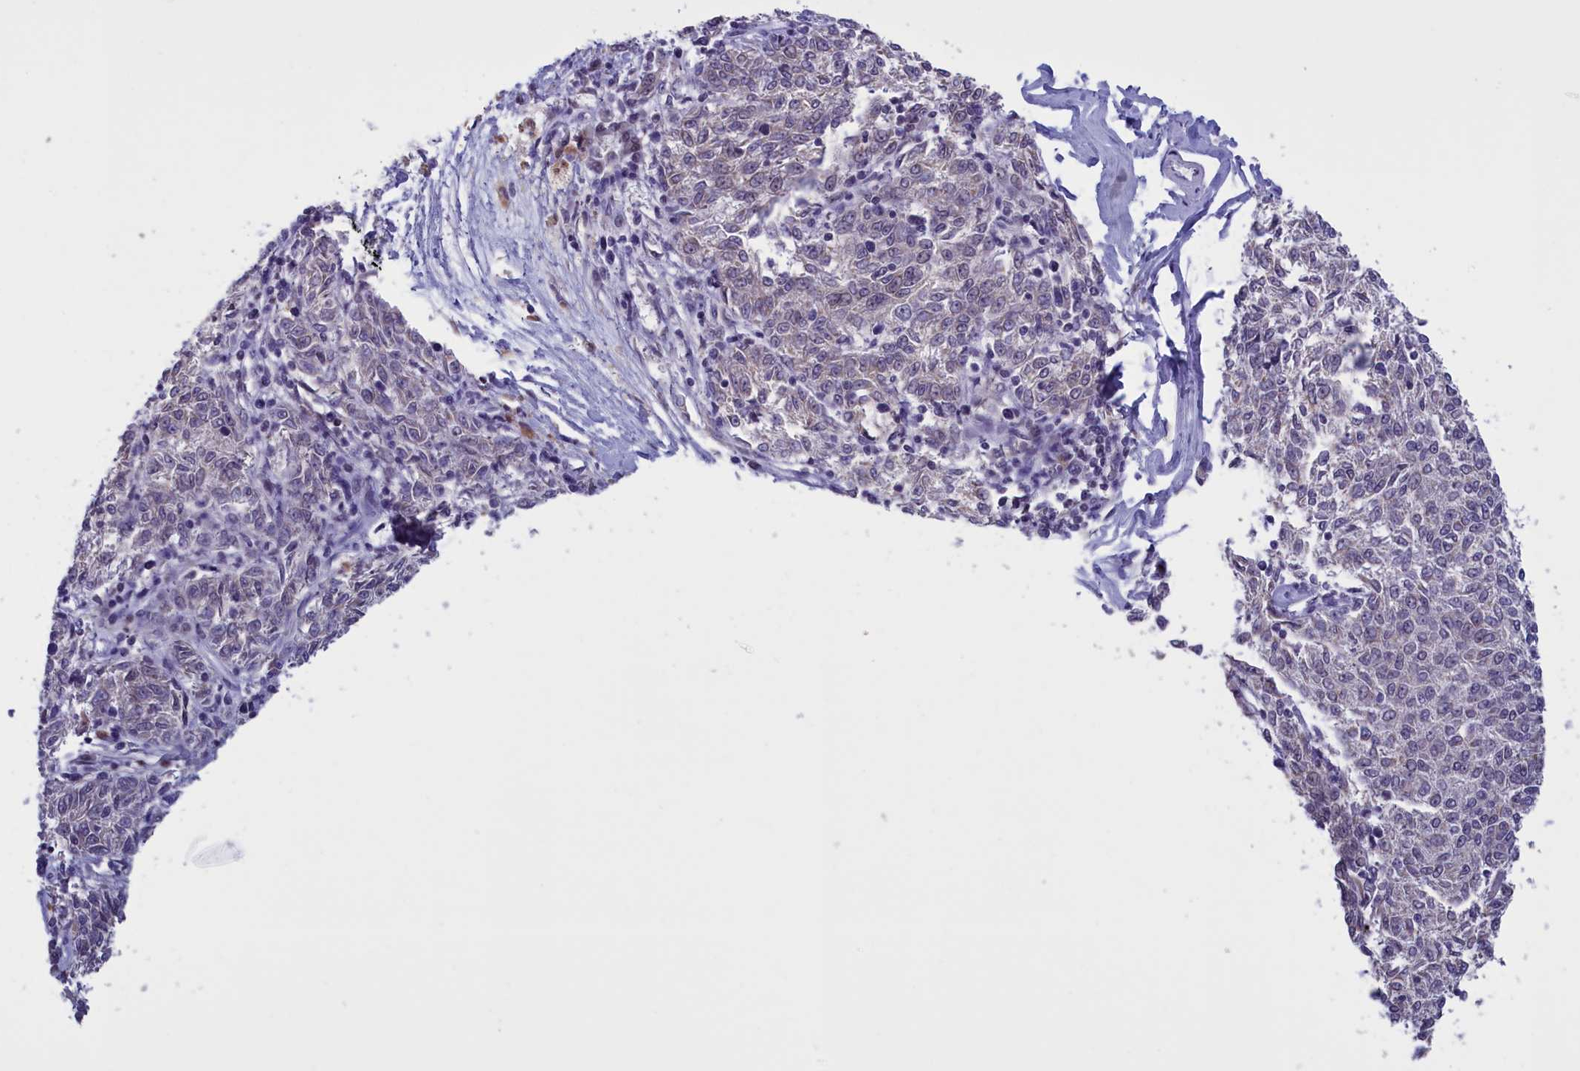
{"staining": {"intensity": "negative", "quantity": "none", "location": "none"}, "tissue": "melanoma", "cell_type": "Tumor cells", "image_type": "cancer", "snomed": [{"axis": "morphology", "description": "Malignant melanoma, NOS"}, {"axis": "topography", "description": "Skin"}], "caption": "High magnification brightfield microscopy of malignant melanoma stained with DAB (brown) and counterstained with hematoxylin (blue): tumor cells show no significant expression.", "gene": "PARS2", "patient": {"sex": "female", "age": 72}}